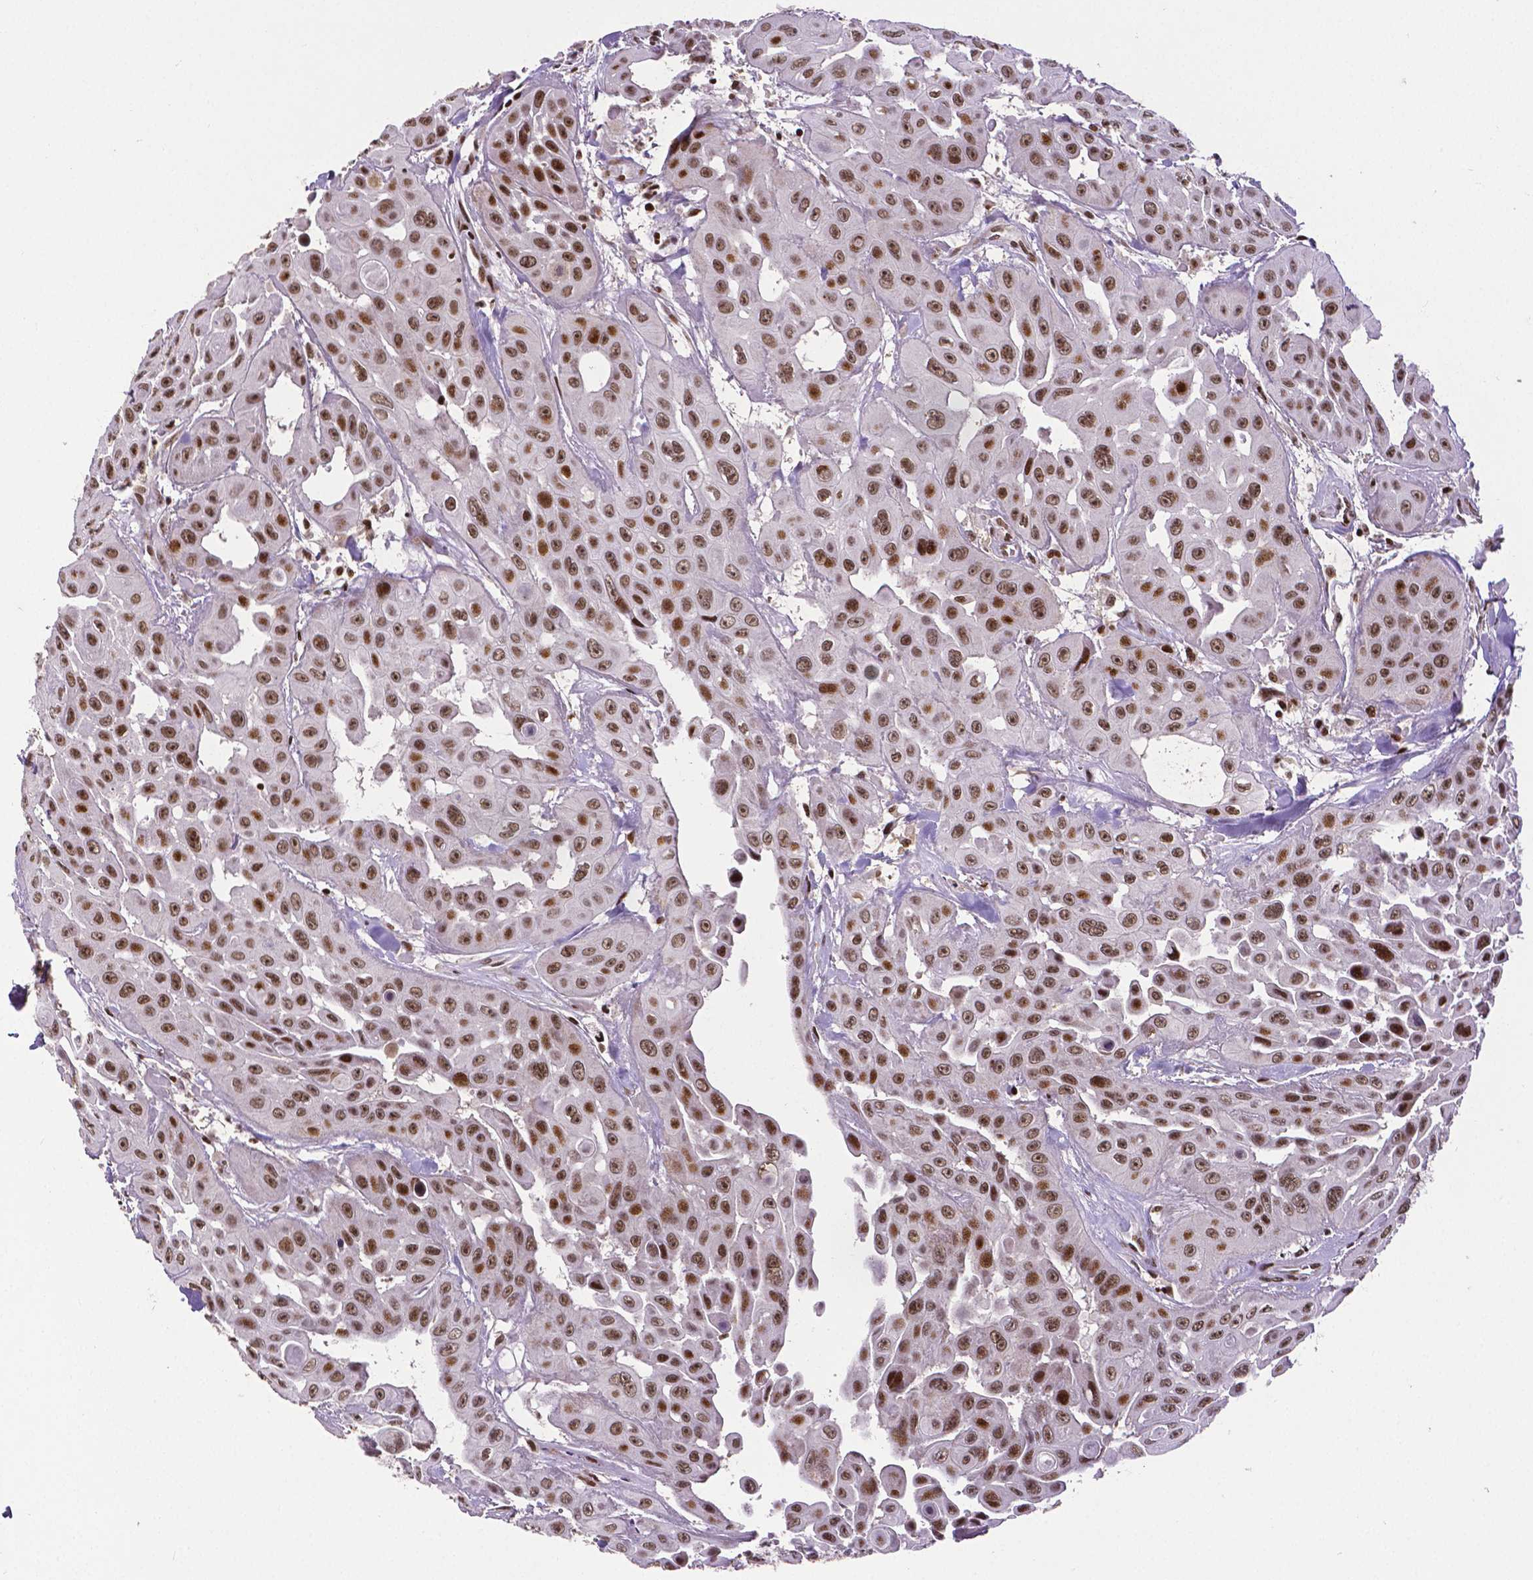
{"staining": {"intensity": "moderate", "quantity": ">75%", "location": "nuclear"}, "tissue": "head and neck cancer", "cell_type": "Tumor cells", "image_type": "cancer", "snomed": [{"axis": "morphology", "description": "Adenocarcinoma, NOS"}, {"axis": "topography", "description": "Head-Neck"}], "caption": "About >75% of tumor cells in adenocarcinoma (head and neck) reveal moderate nuclear protein staining as visualized by brown immunohistochemical staining.", "gene": "CTCF", "patient": {"sex": "male", "age": 73}}